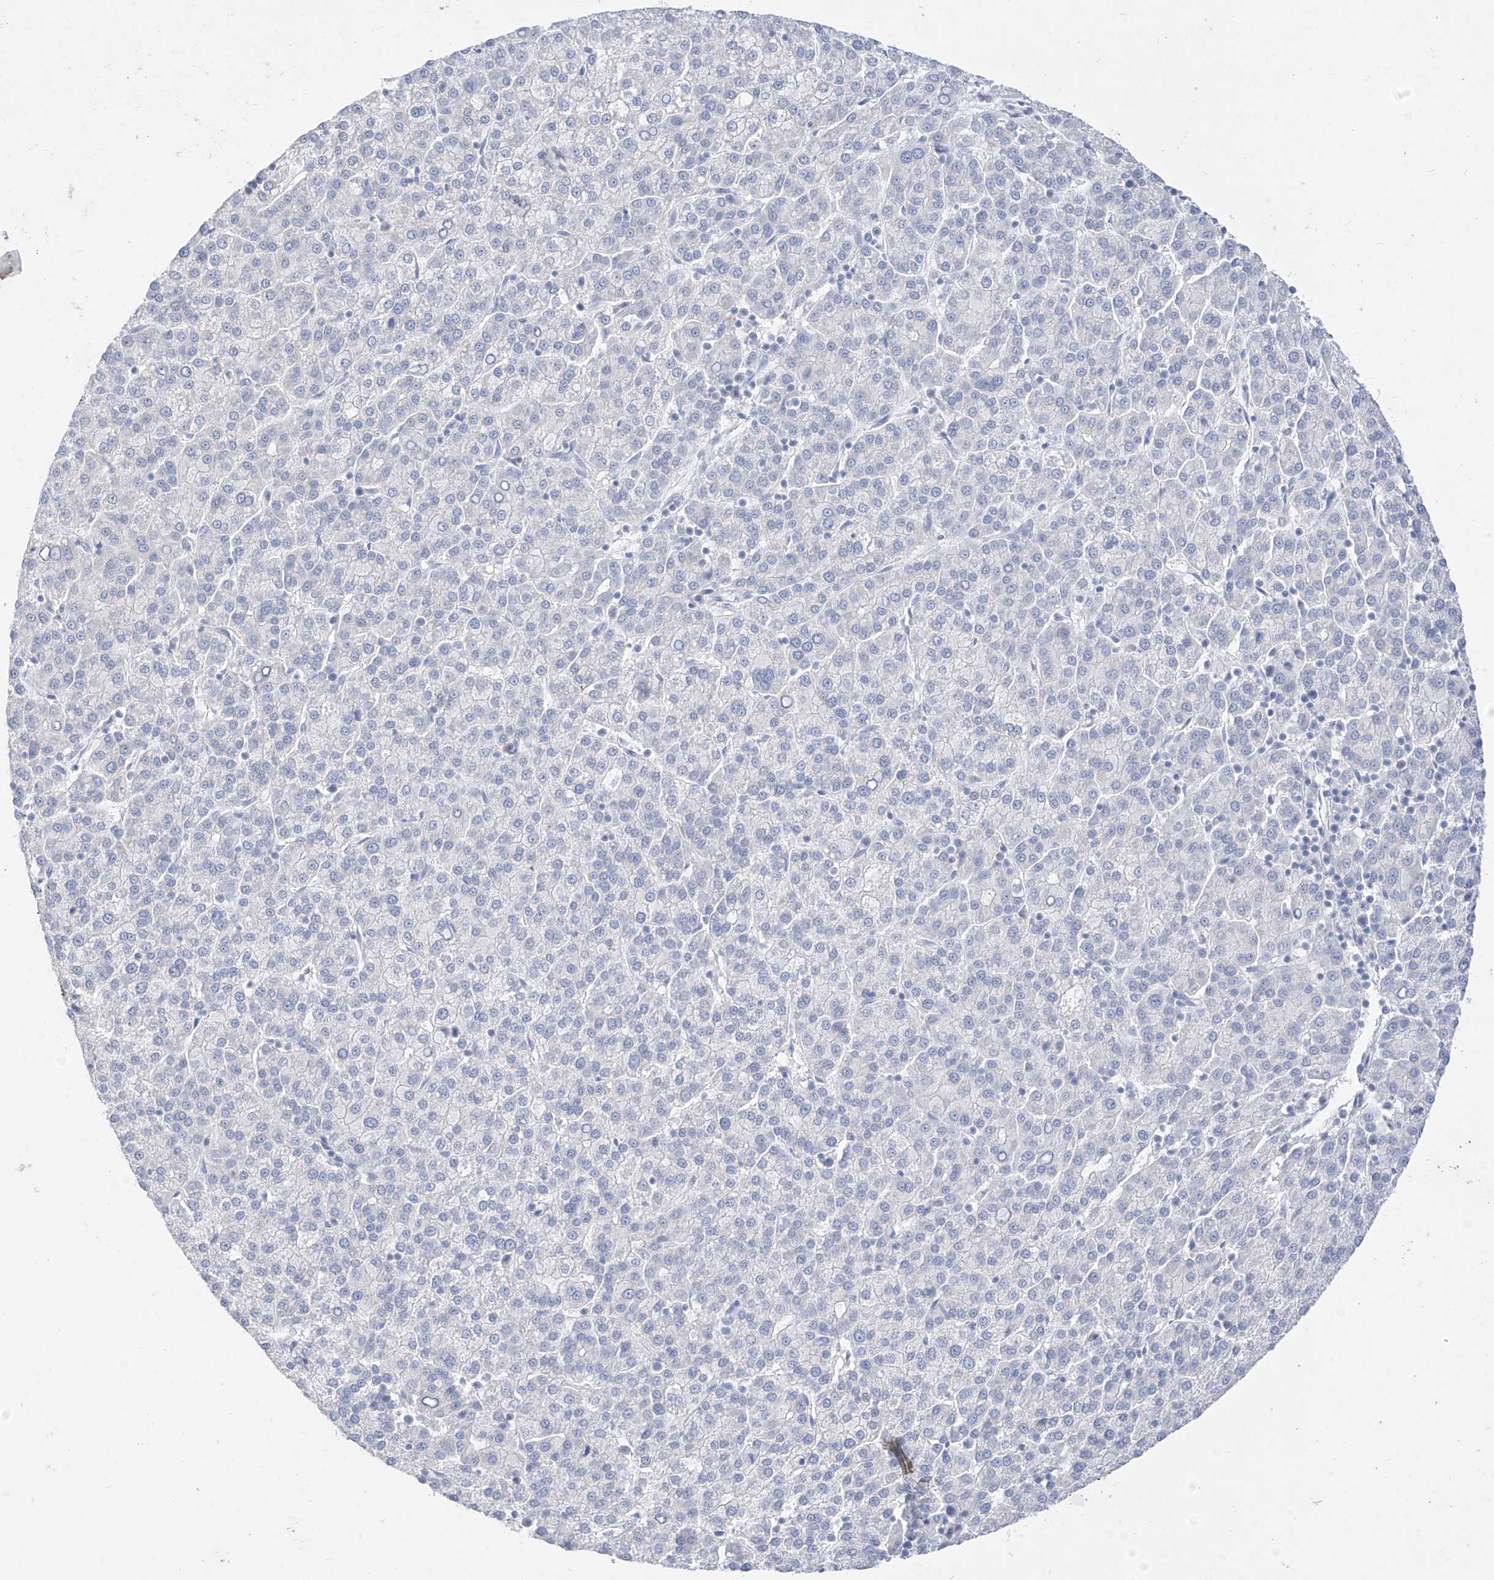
{"staining": {"intensity": "negative", "quantity": "none", "location": "none"}, "tissue": "liver cancer", "cell_type": "Tumor cells", "image_type": "cancer", "snomed": [{"axis": "morphology", "description": "Carcinoma, Hepatocellular, NOS"}, {"axis": "topography", "description": "Liver"}], "caption": "Liver cancer (hepatocellular carcinoma) stained for a protein using immunohistochemistry displays no staining tumor cells.", "gene": "BARX2", "patient": {"sex": "female", "age": 58}}